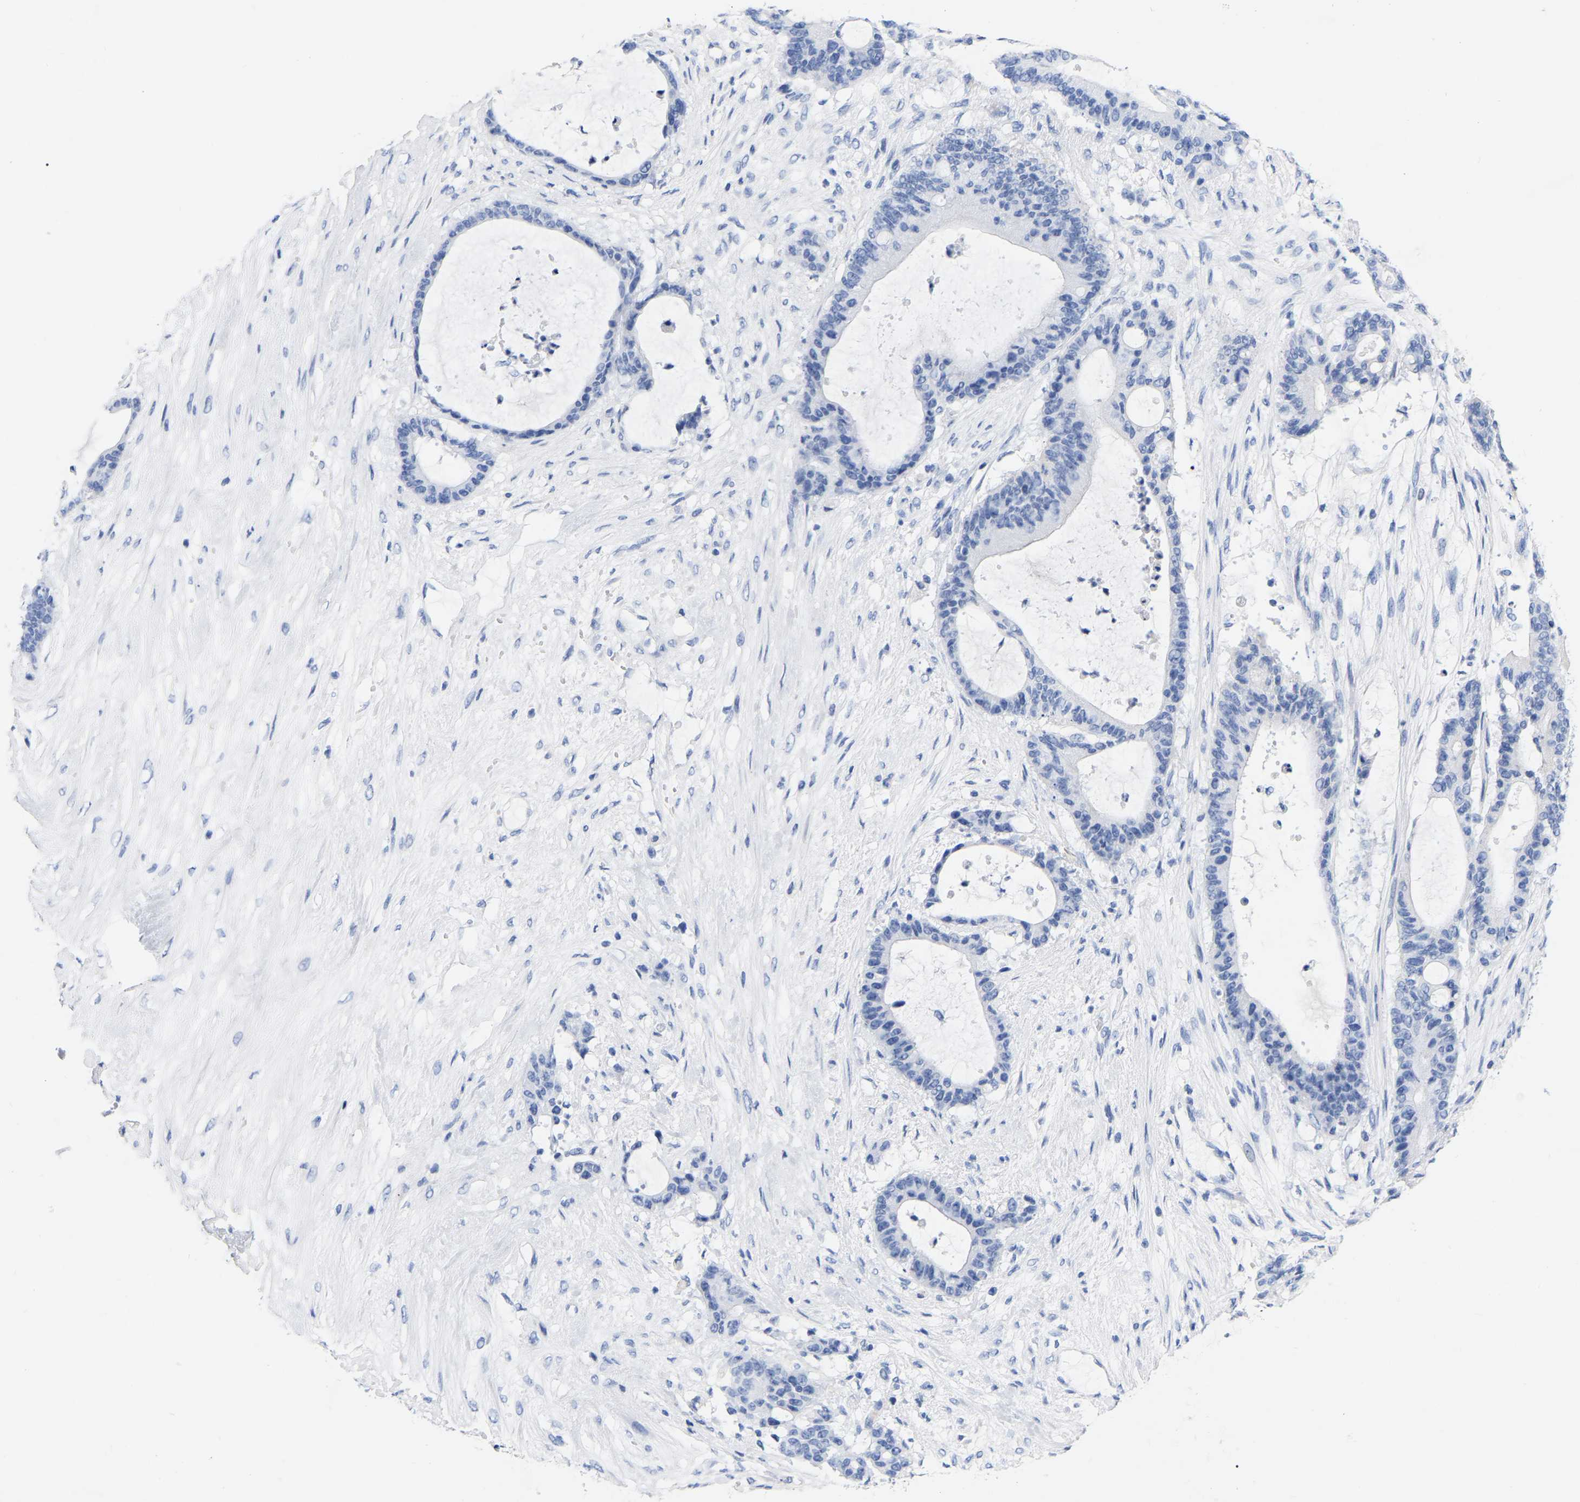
{"staining": {"intensity": "negative", "quantity": "none", "location": "none"}, "tissue": "liver cancer", "cell_type": "Tumor cells", "image_type": "cancer", "snomed": [{"axis": "morphology", "description": "Cholangiocarcinoma"}, {"axis": "topography", "description": "Liver"}], "caption": "An immunohistochemistry photomicrograph of liver cancer is shown. There is no staining in tumor cells of liver cancer. Brightfield microscopy of immunohistochemistry stained with DAB (brown) and hematoxylin (blue), captured at high magnification.", "gene": "ZNF629", "patient": {"sex": "female", "age": 73}}